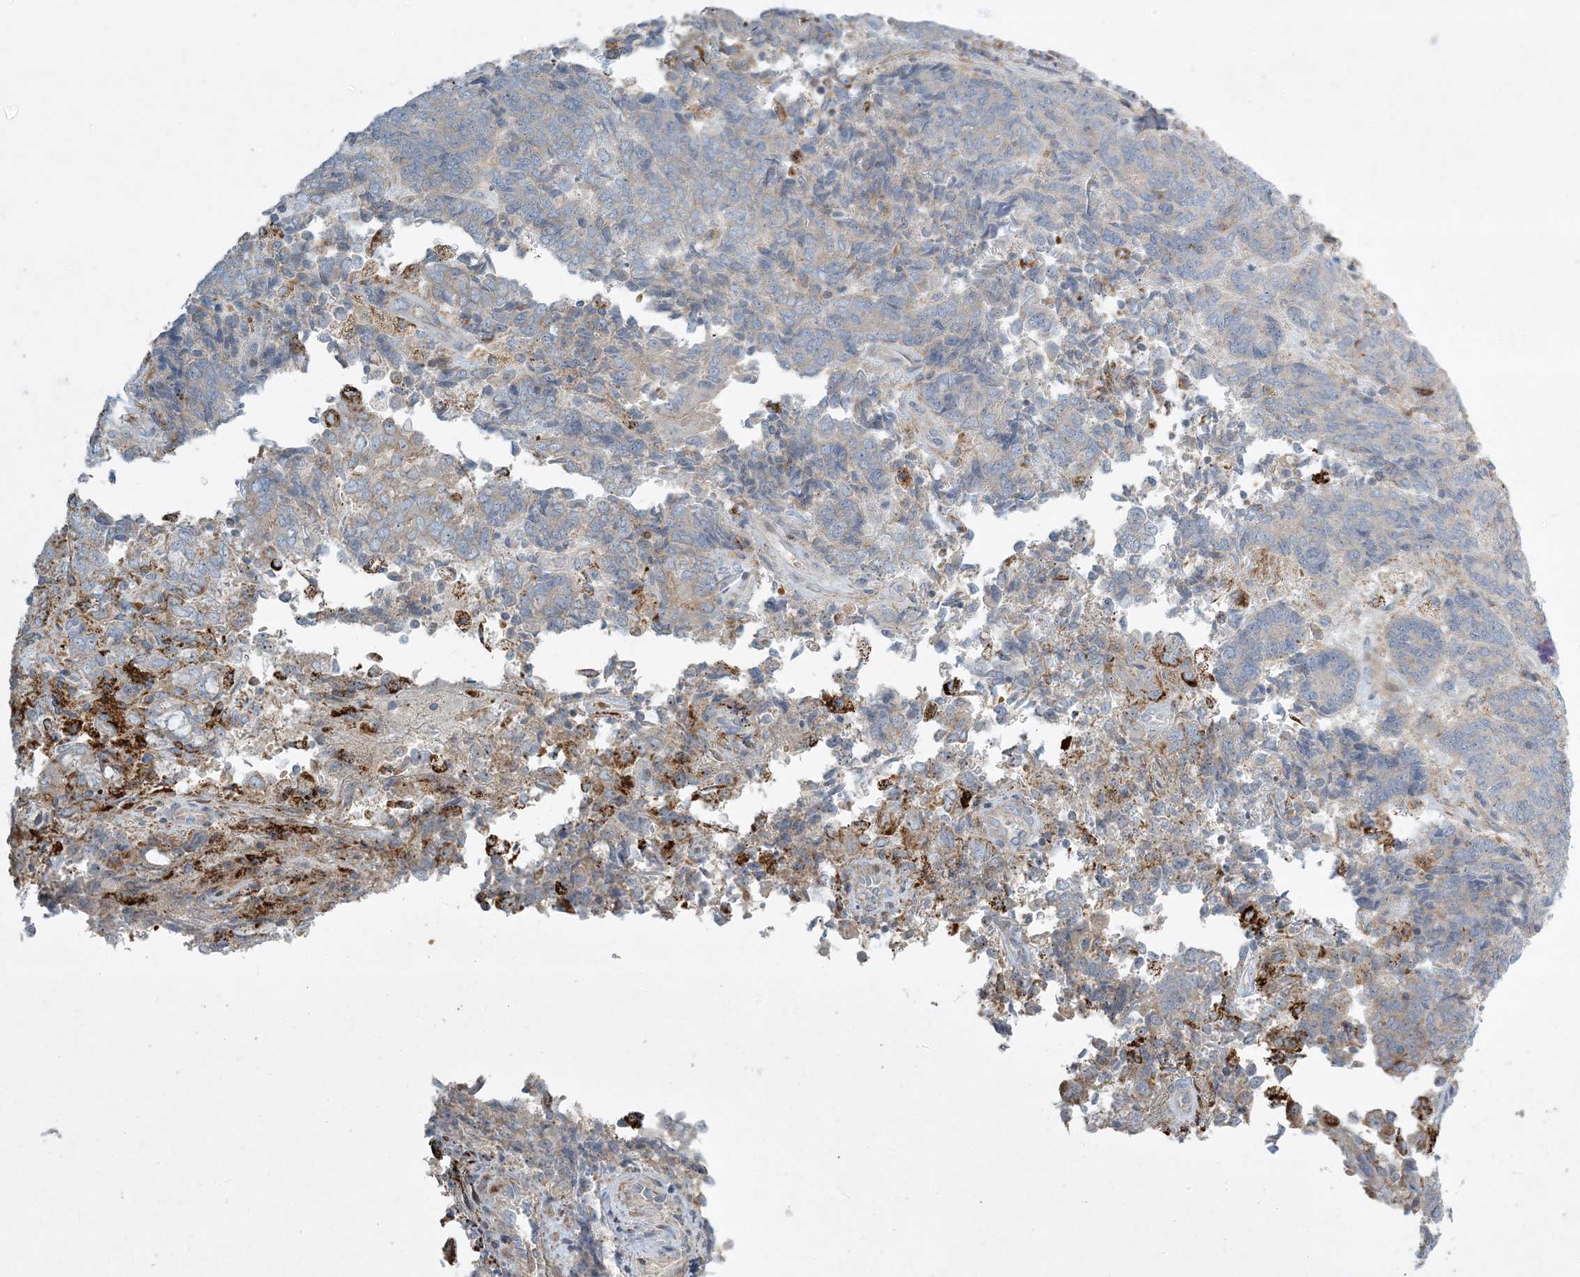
{"staining": {"intensity": "weak", "quantity": "<25%", "location": "cytoplasmic/membranous"}, "tissue": "endometrial cancer", "cell_type": "Tumor cells", "image_type": "cancer", "snomed": [{"axis": "morphology", "description": "Adenocarcinoma, NOS"}, {"axis": "topography", "description": "Endometrium"}], "caption": "A high-resolution histopathology image shows IHC staining of adenocarcinoma (endometrial), which reveals no significant staining in tumor cells.", "gene": "LTN1", "patient": {"sex": "female", "age": 80}}